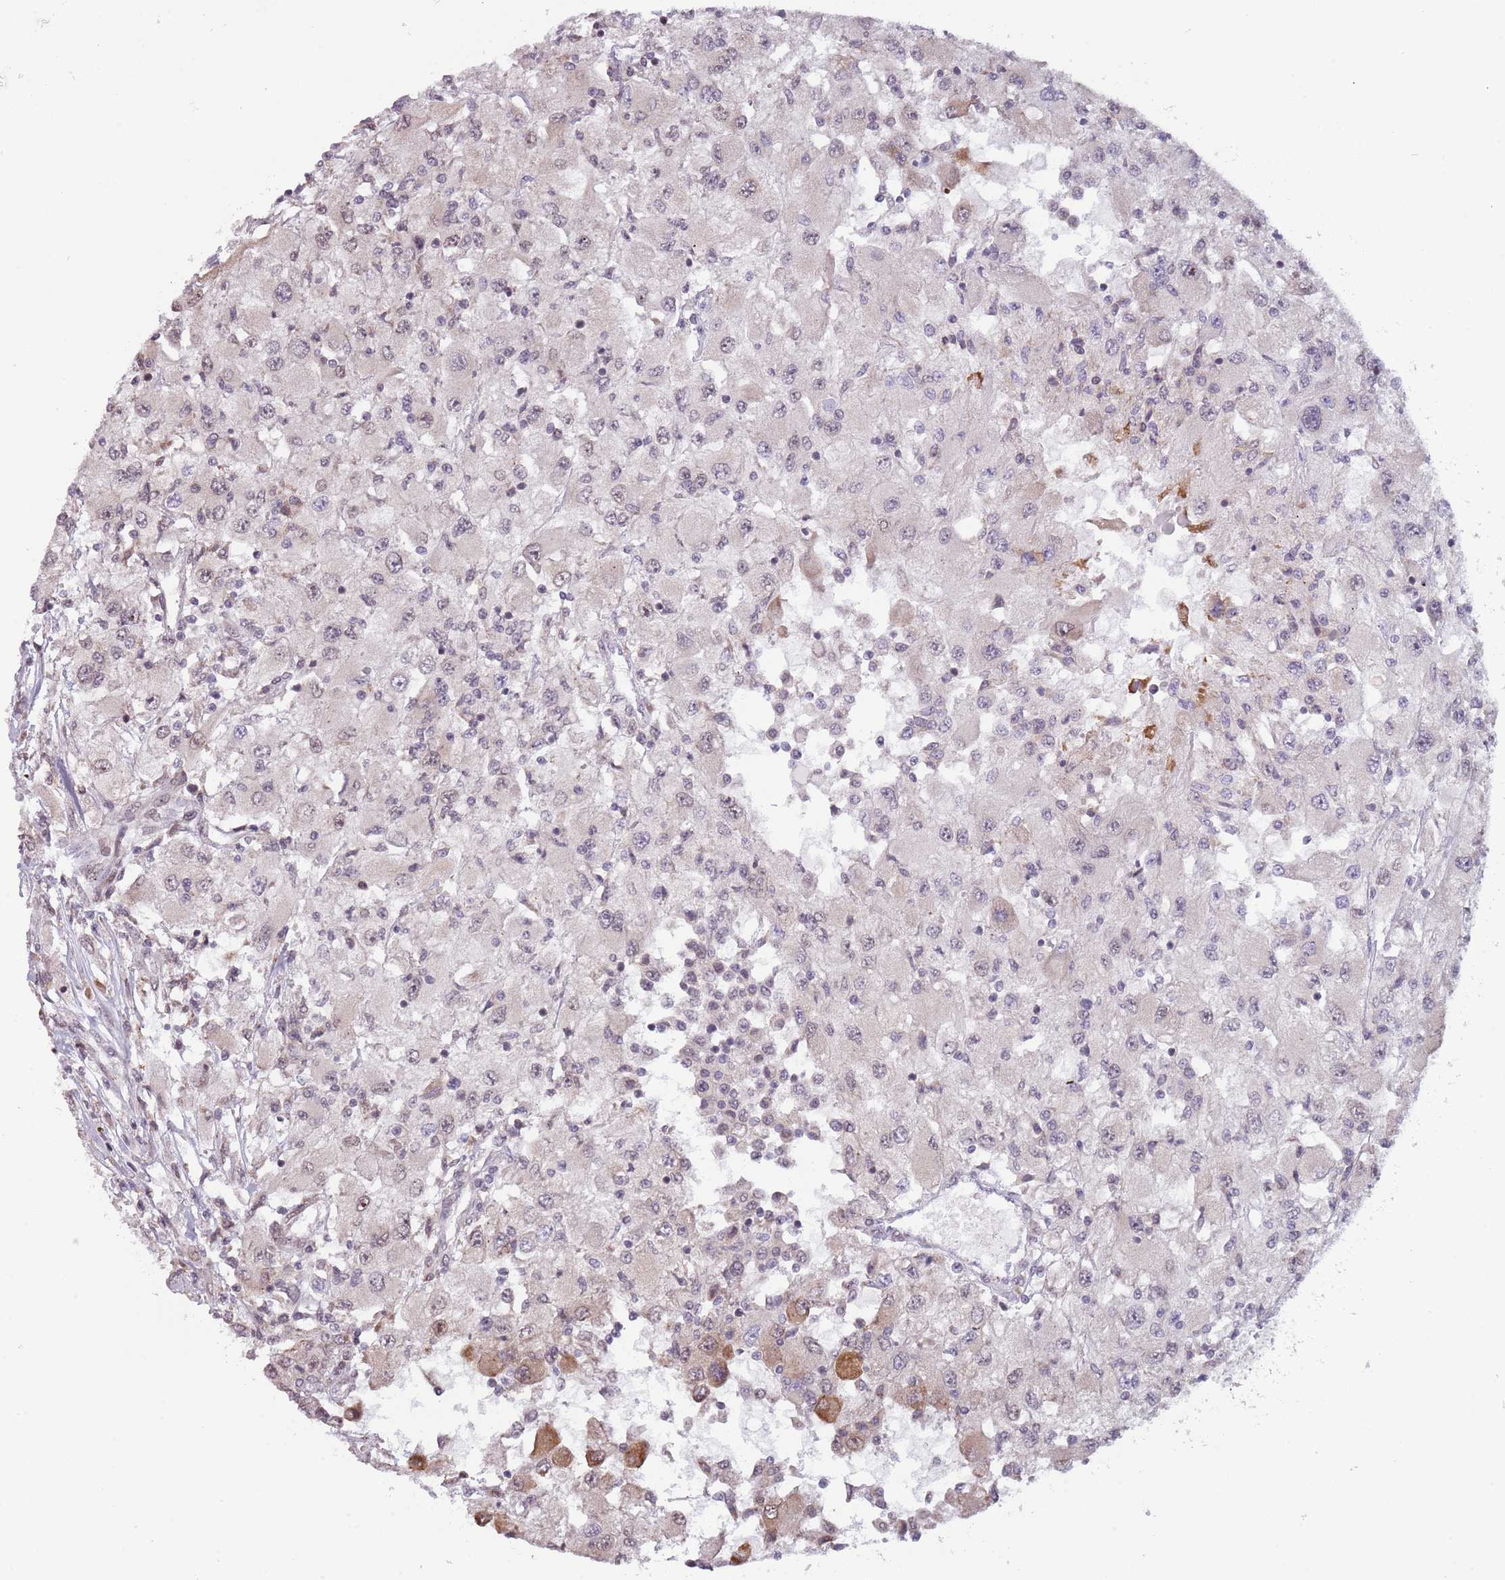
{"staining": {"intensity": "moderate", "quantity": "<25%", "location": "cytoplasmic/membranous"}, "tissue": "renal cancer", "cell_type": "Tumor cells", "image_type": "cancer", "snomed": [{"axis": "morphology", "description": "Adenocarcinoma, NOS"}, {"axis": "topography", "description": "Kidney"}], "caption": "About <25% of tumor cells in human renal cancer (adenocarcinoma) exhibit moderate cytoplasmic/membranous protein positivity as visualized by brown immunohistochemical staining.", "gene": "BARD1", "patient": {"sex": "female", "age": 67}}